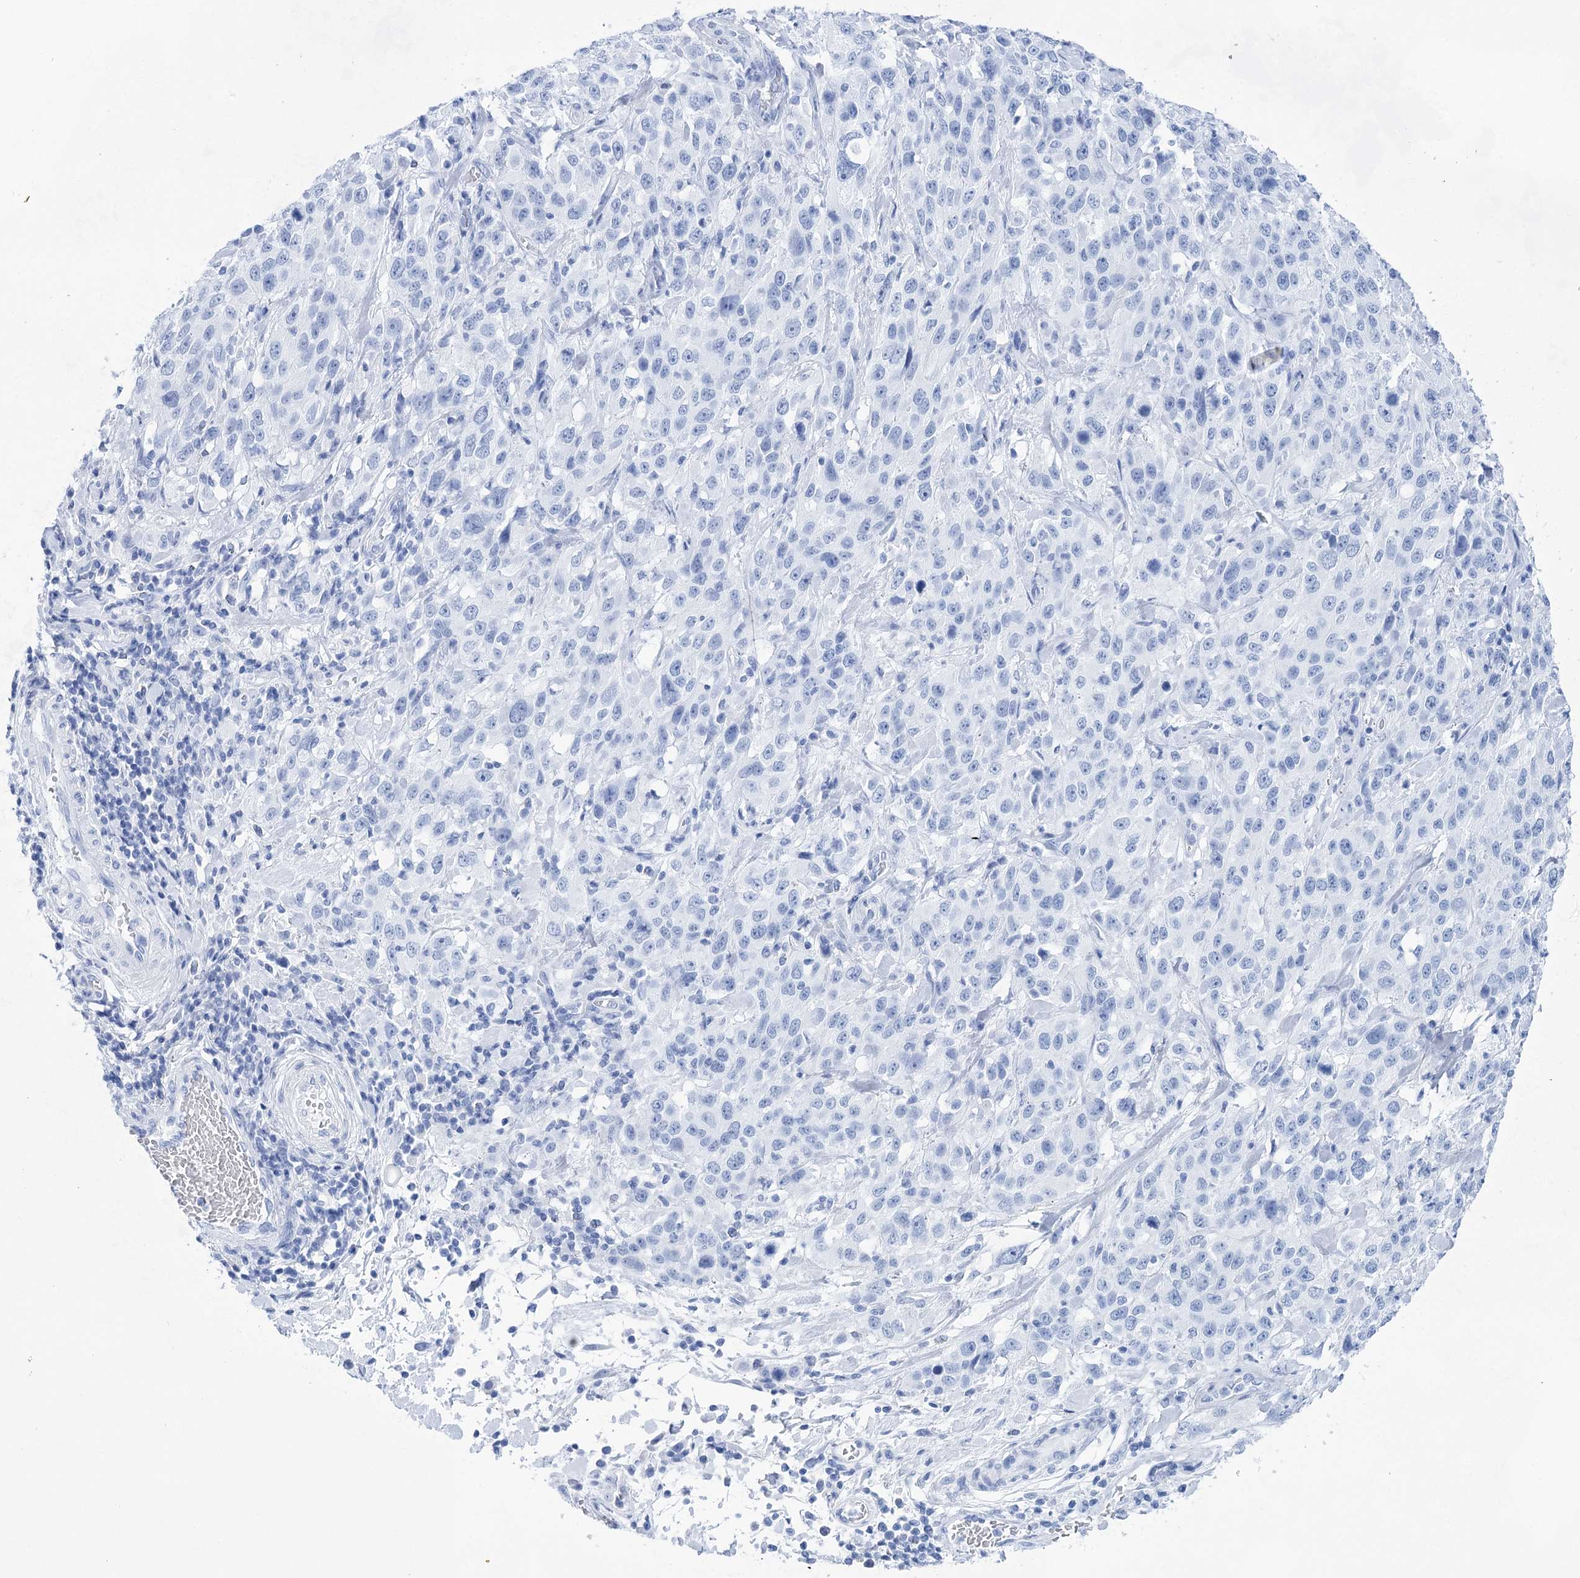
{"staining": {"intensity": "negative", "quantity": "none", "location": "none"}, "tissue": "stomach cancer", "cell_type": "Tumor cells", "image_type": "cancer", "snomed": [{"axis": "morphology", "description": "Normal tissue, NOS"}, {"axis": "morphology", "description": "Adenocarcinoma, NOS"}, {"axis": "topography", "description": "Lymph node"}, {"axis": "topography", "description": "Stomach"}], "caption": "This is an immunohistochemistry (IHC) photomicrograph of human adenocarcinoma (stomach). There is no positivity in tumor cells.", "gene": "LALBA", "patient": {"sex": "male", "age": 48}}